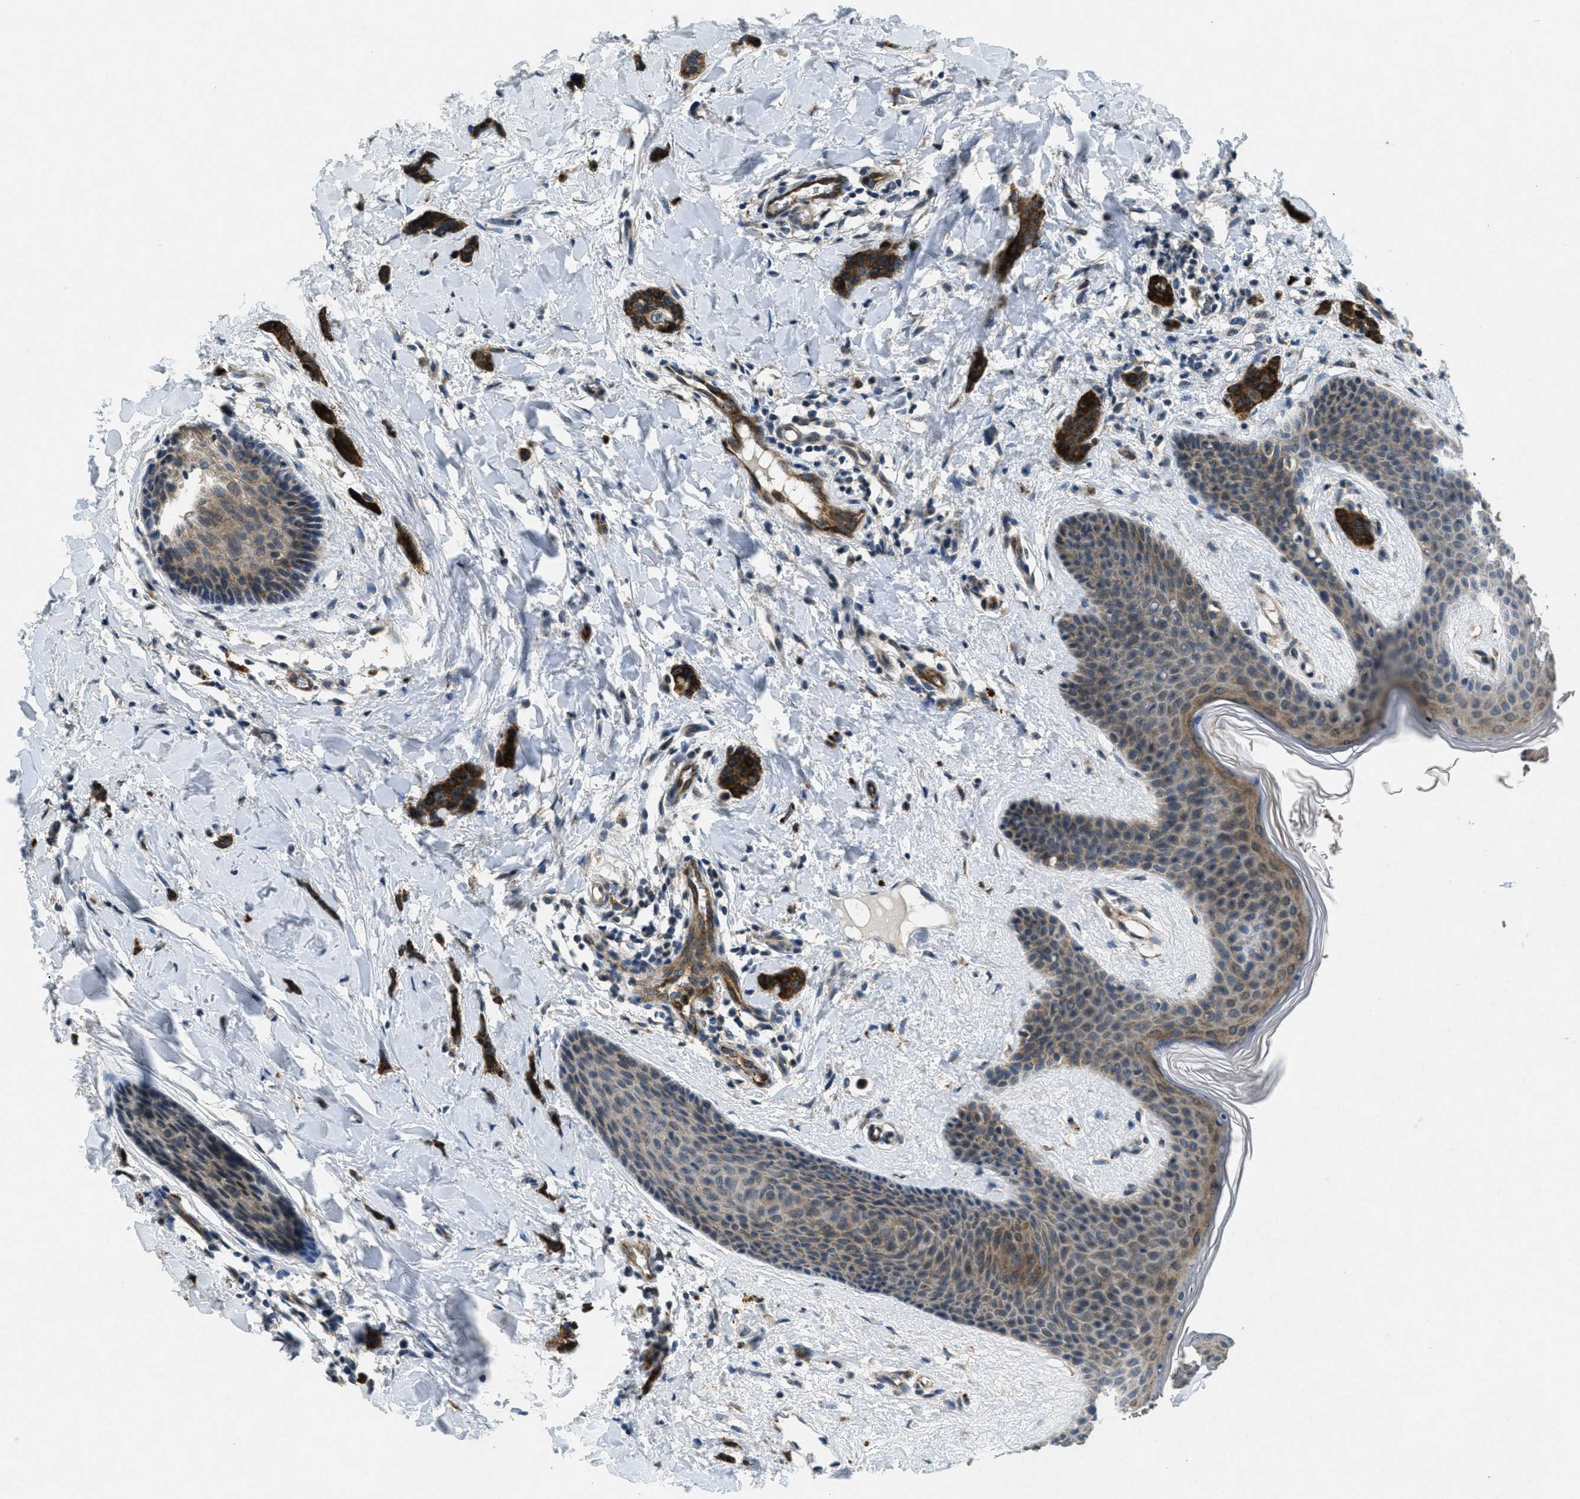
{"staining": {"intensity": "strong", "quantity": ">75%", "location": "cytoplasmic/membranous"}, "tissue": "breast cancer", "cell_type": "Tumor cells", "image_type": "cancer", "snomed": [{"axis": "morphology", "description": "Lobular carcinoma"}, {"axis": "topography", "description": "Skin"}, {"axis": "topography", "description": "Breast"}], "caption": "Human lobular carcinoma (breast) stained with a protein marker reveals strong staining in tumor cells.", "gene": "RAB3D", "patient": {"sex": "female", "age": 46}}